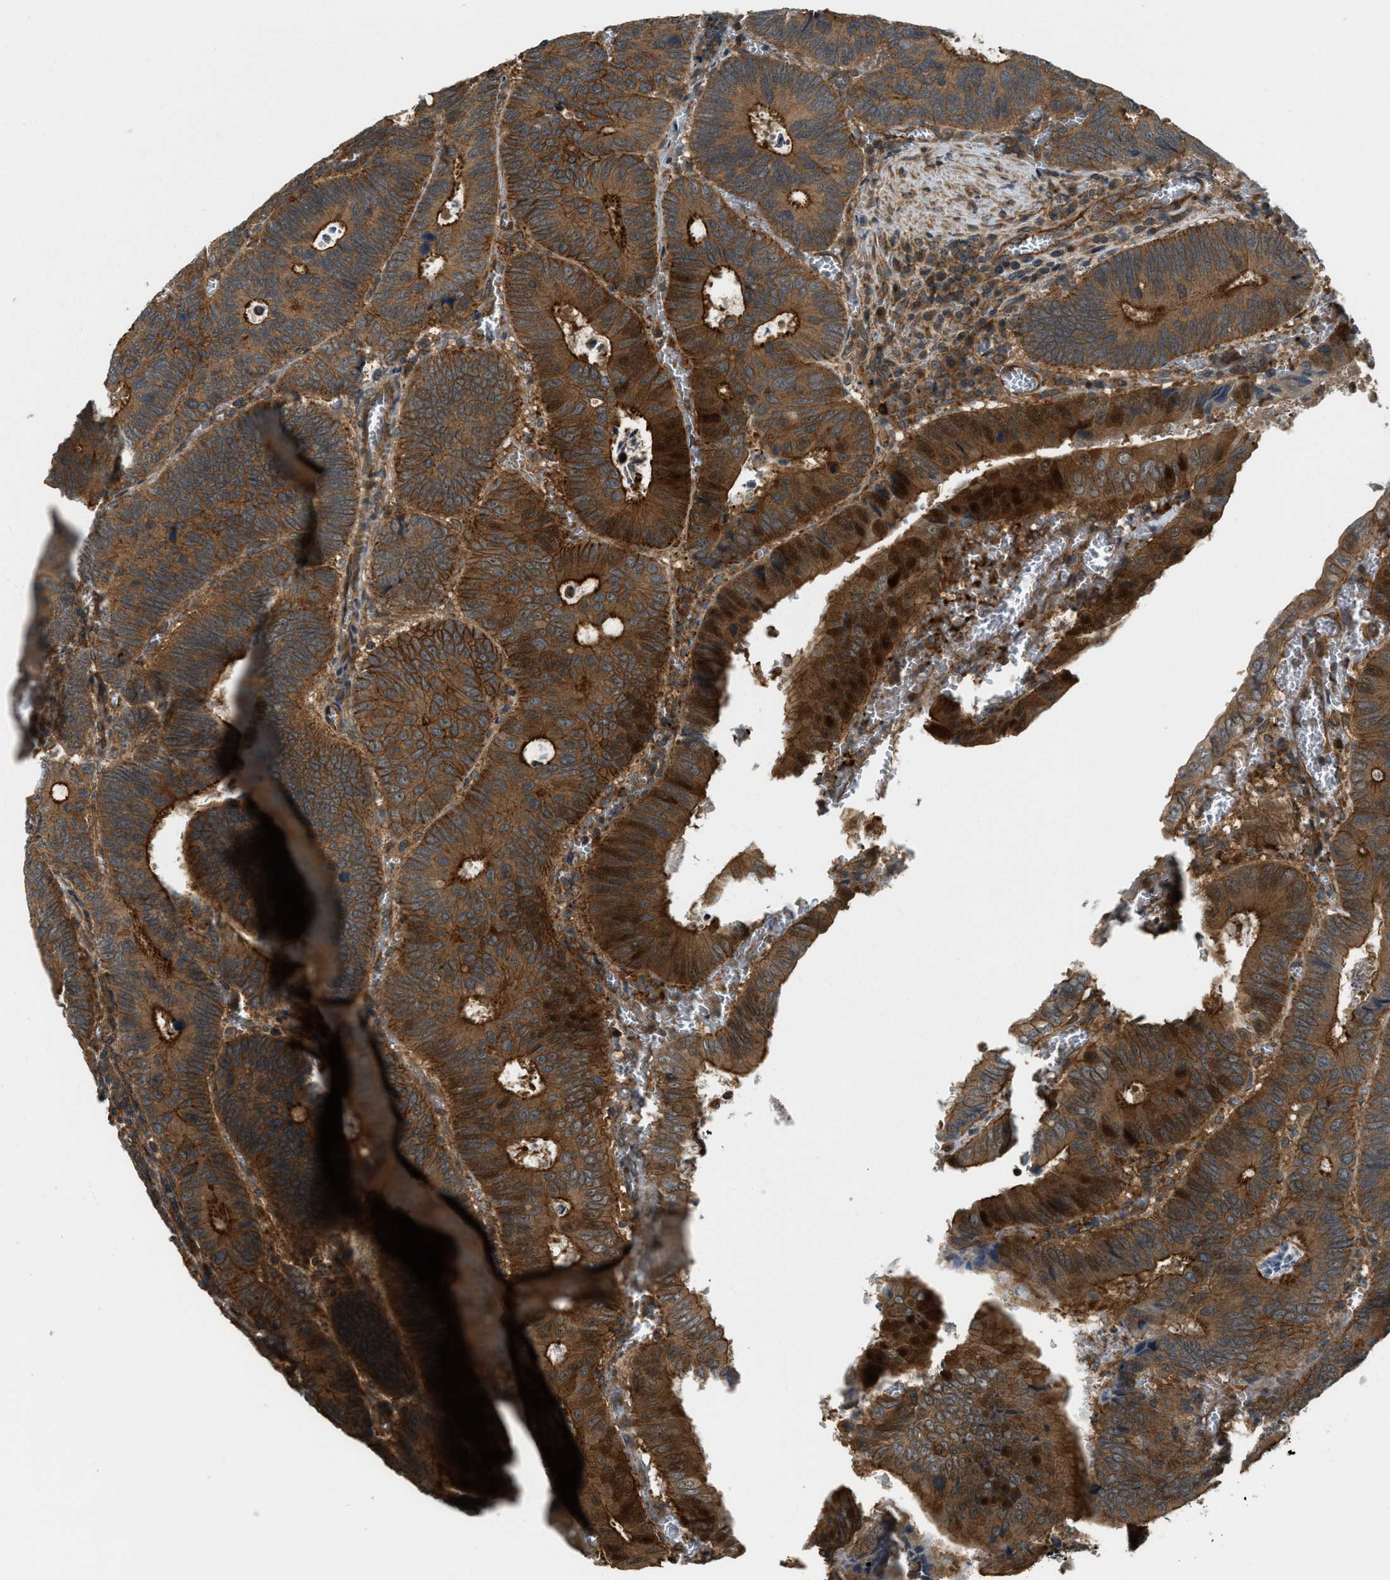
{"staining": {"intensity": "strong", "quantity": ">75%", "location": "cytoplasmic/membranous"}, "tissue": "colorectal cancer", "cell_type": "Tumor cells", "image_type": "cancer", "snomed": [{"axis": "morphology", "description": "Inflammation, NOS"}, {"axis": "morphology", "description": "Adenocarcinoma, NOS"}, {"axis": "topography", "description": "Colon"}], "caption": "Immunohistochemistry (IHC) (DAB) staining of colorectal adenocarcinoma reveals strong cytoplasmic/membranous protein expression in approximately >75% of tumor cells.", "gene": "BAG4", "patient": {"sex": "male", "age": 72}}